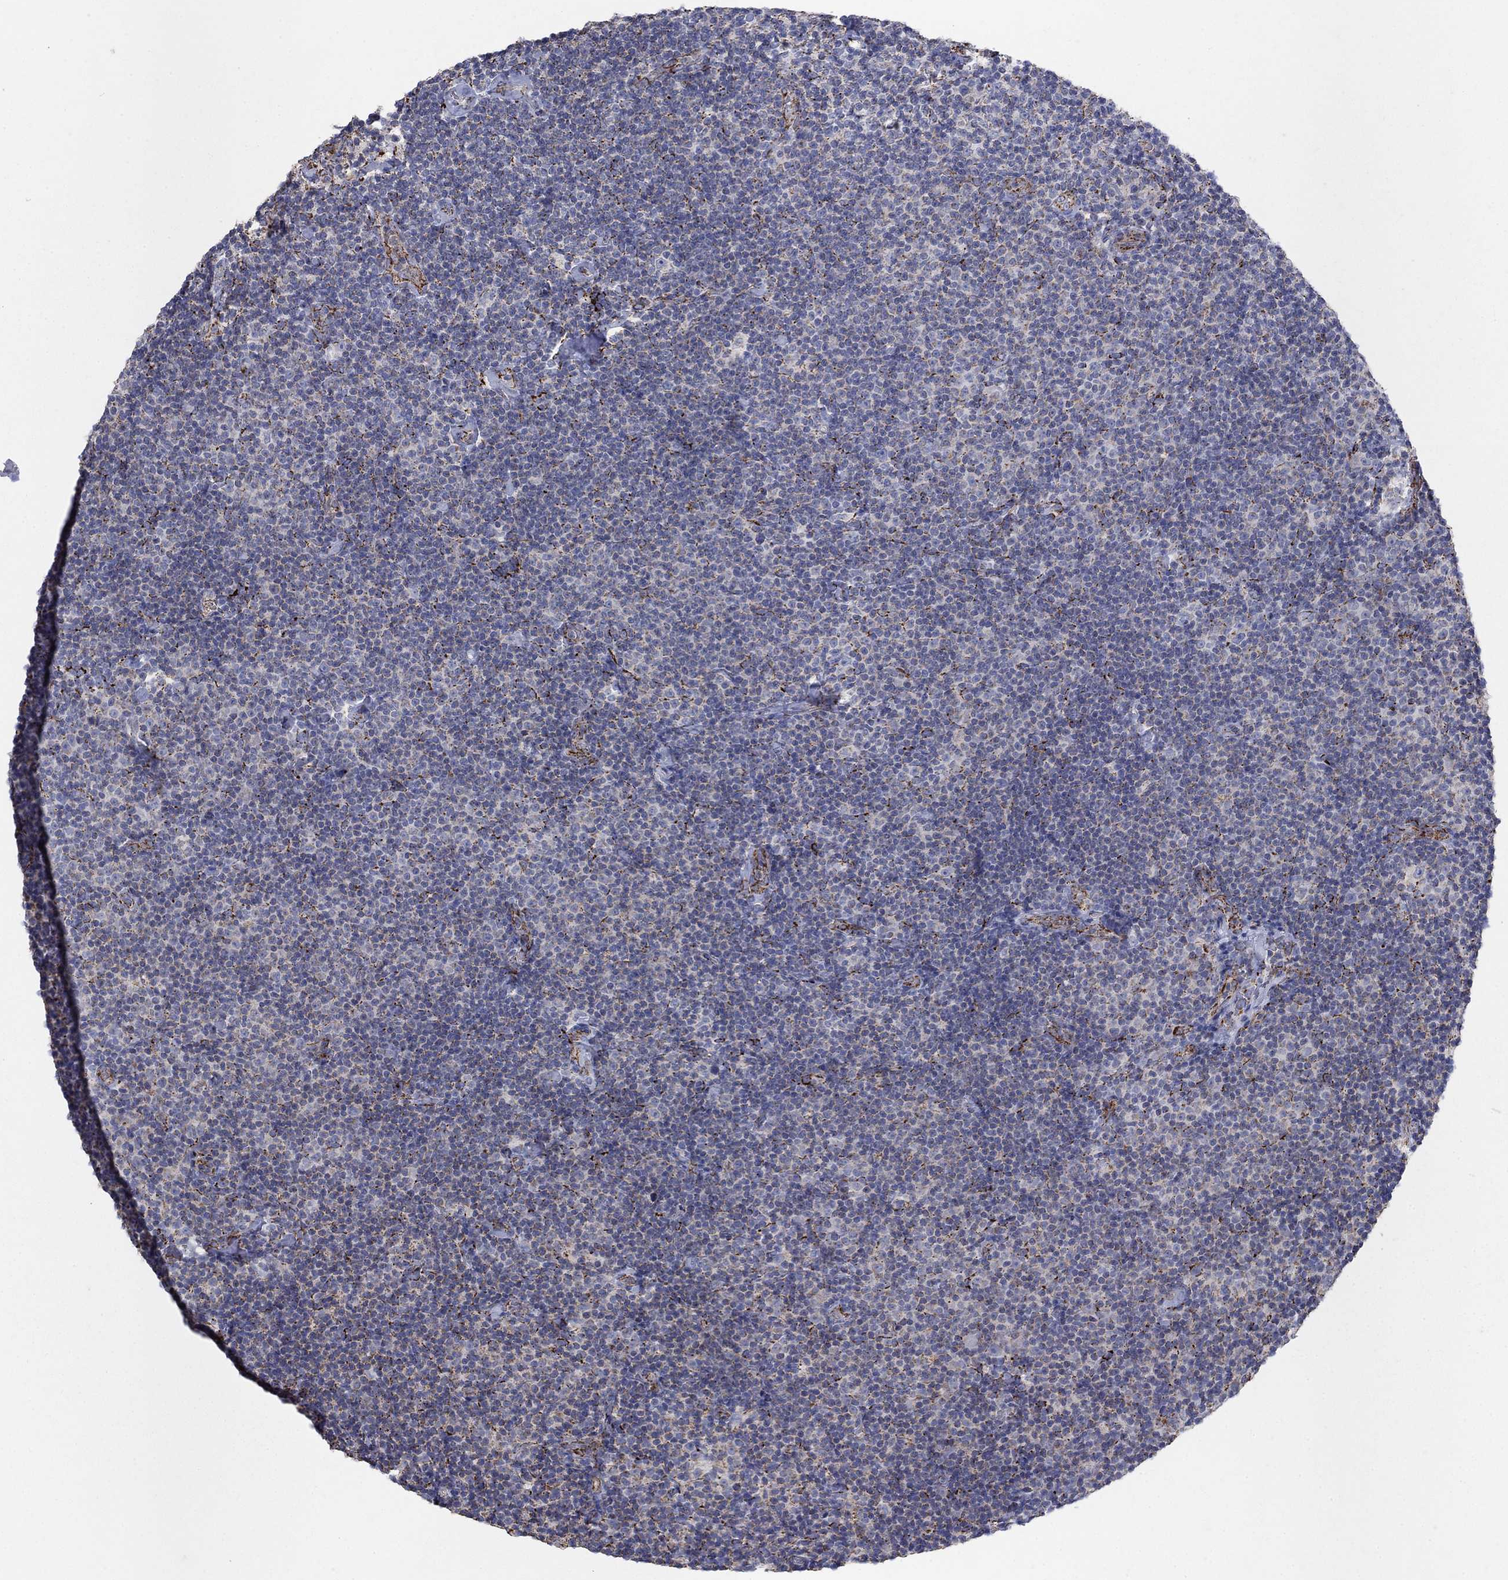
{"staining": {"intensity": "strong", "quantity": "<25%", "location": "cytoplasmic/membranous"}, "tissue": "lymphoma", "cell_type": "Tumor cells", "image_type": "cancer", "snomed": [{"axis": "morphology", "description": "Malignant lymphoma, non-Hodgkin's type, Low grade"}, {"axis": "topography", "description": "Lymph node"}], "caption": "Tumor cells show strong cytoplasmic/membranous expression in about <25% of cells in lymphoma. The protein is shown in brown color, while the nuclei are stained blue.", "gene": "PNPLA2", "patient": {"sex": "male", "age": 81}}